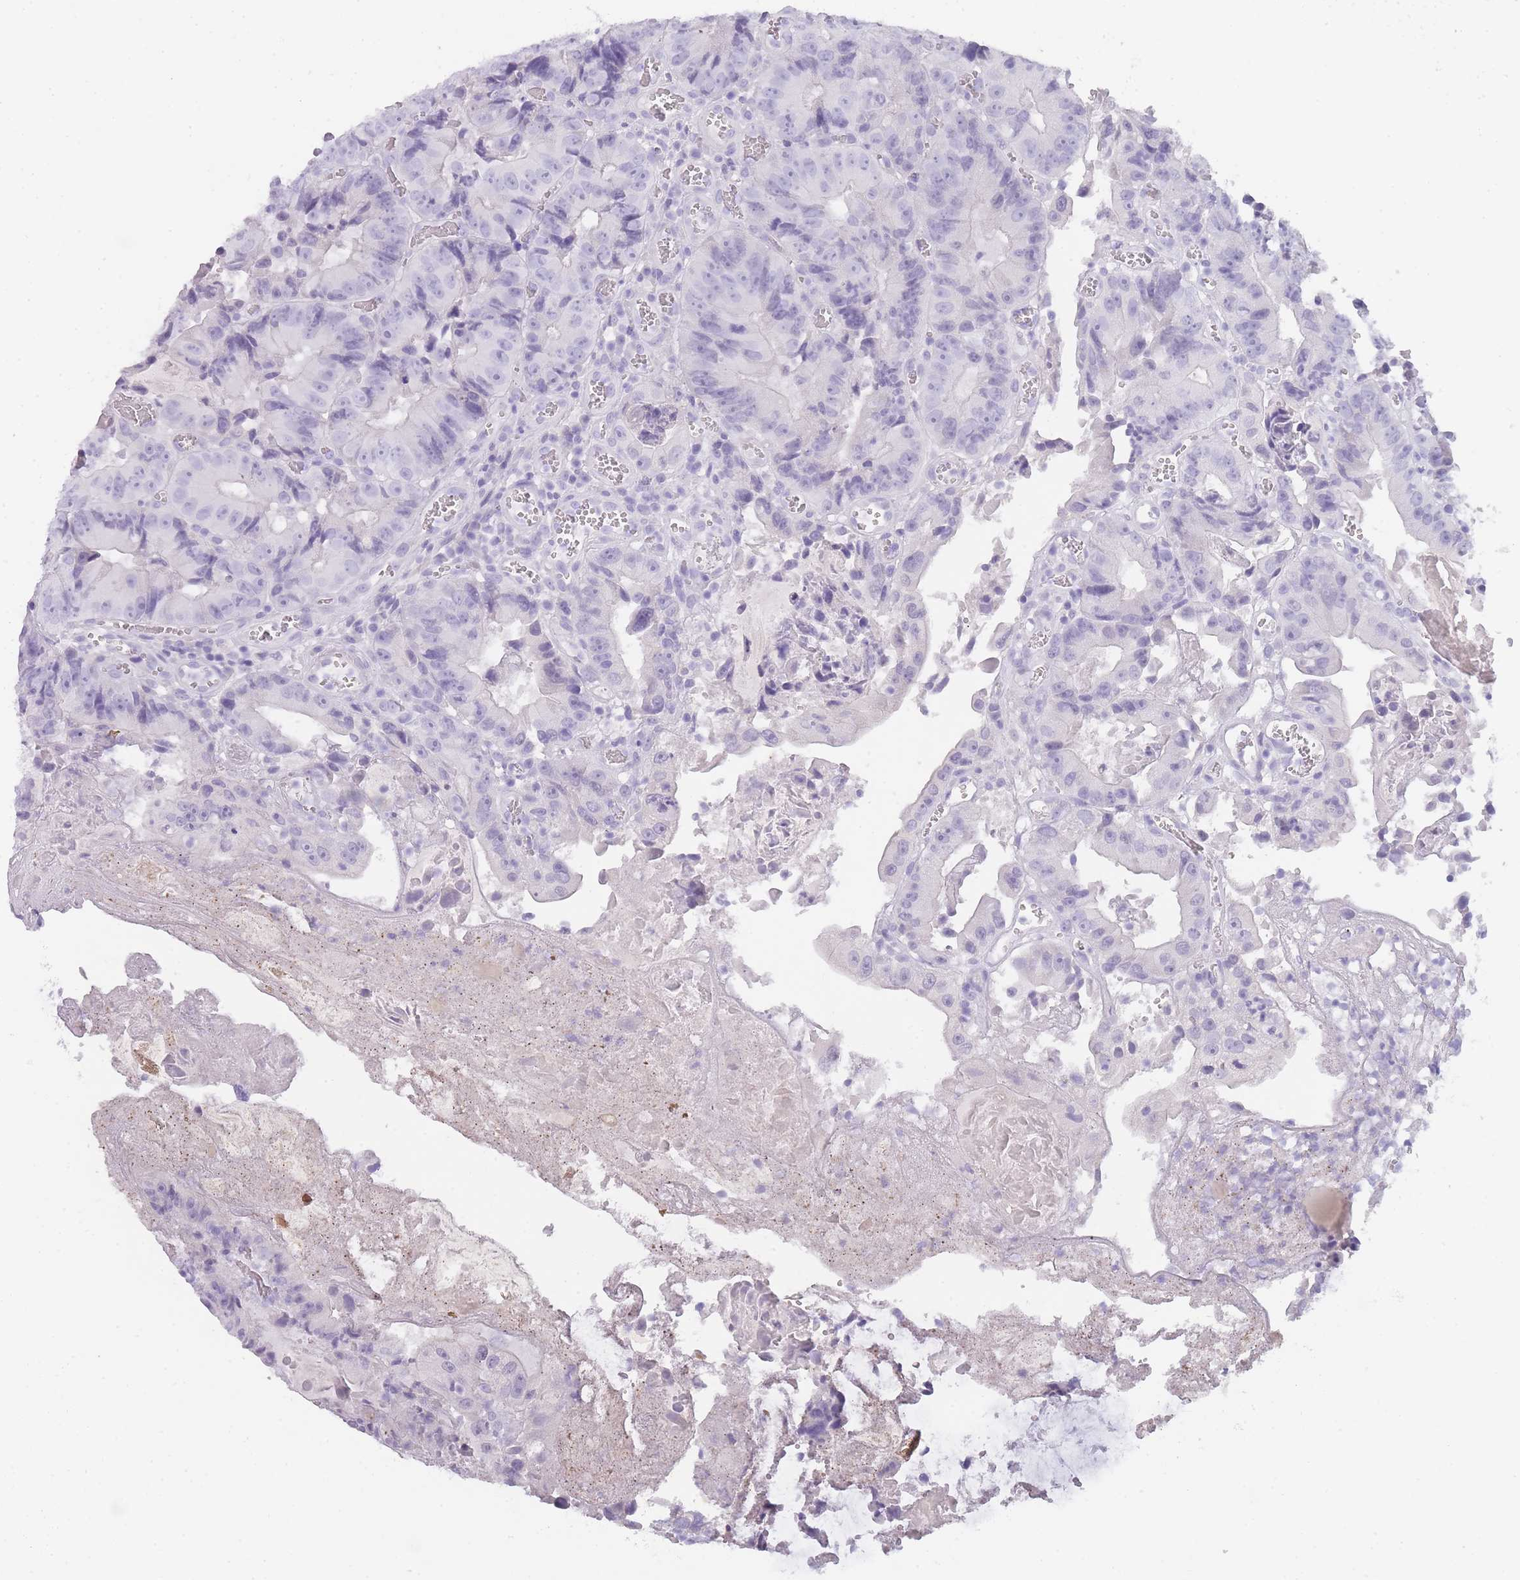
{"staining": {"intensity": "negative", "quantity": "none", "location": "none"}, "tissue": "colorectal cancer", "cell_type": "Tumor cells", "image_type": "cancer", "snomed": [{"axis": "morphology", "description": "Adenocarcinoma, NOS"}, {"axis": "topography", "description": "Colon"}], "caption": "Human colorectal adenocarcinoma stained for a protein using immunohistochemistry (IHC) displays no positivity in tumor cells.", "gene": "TCP11", "patient": {"sex": "female", "age": 86}}